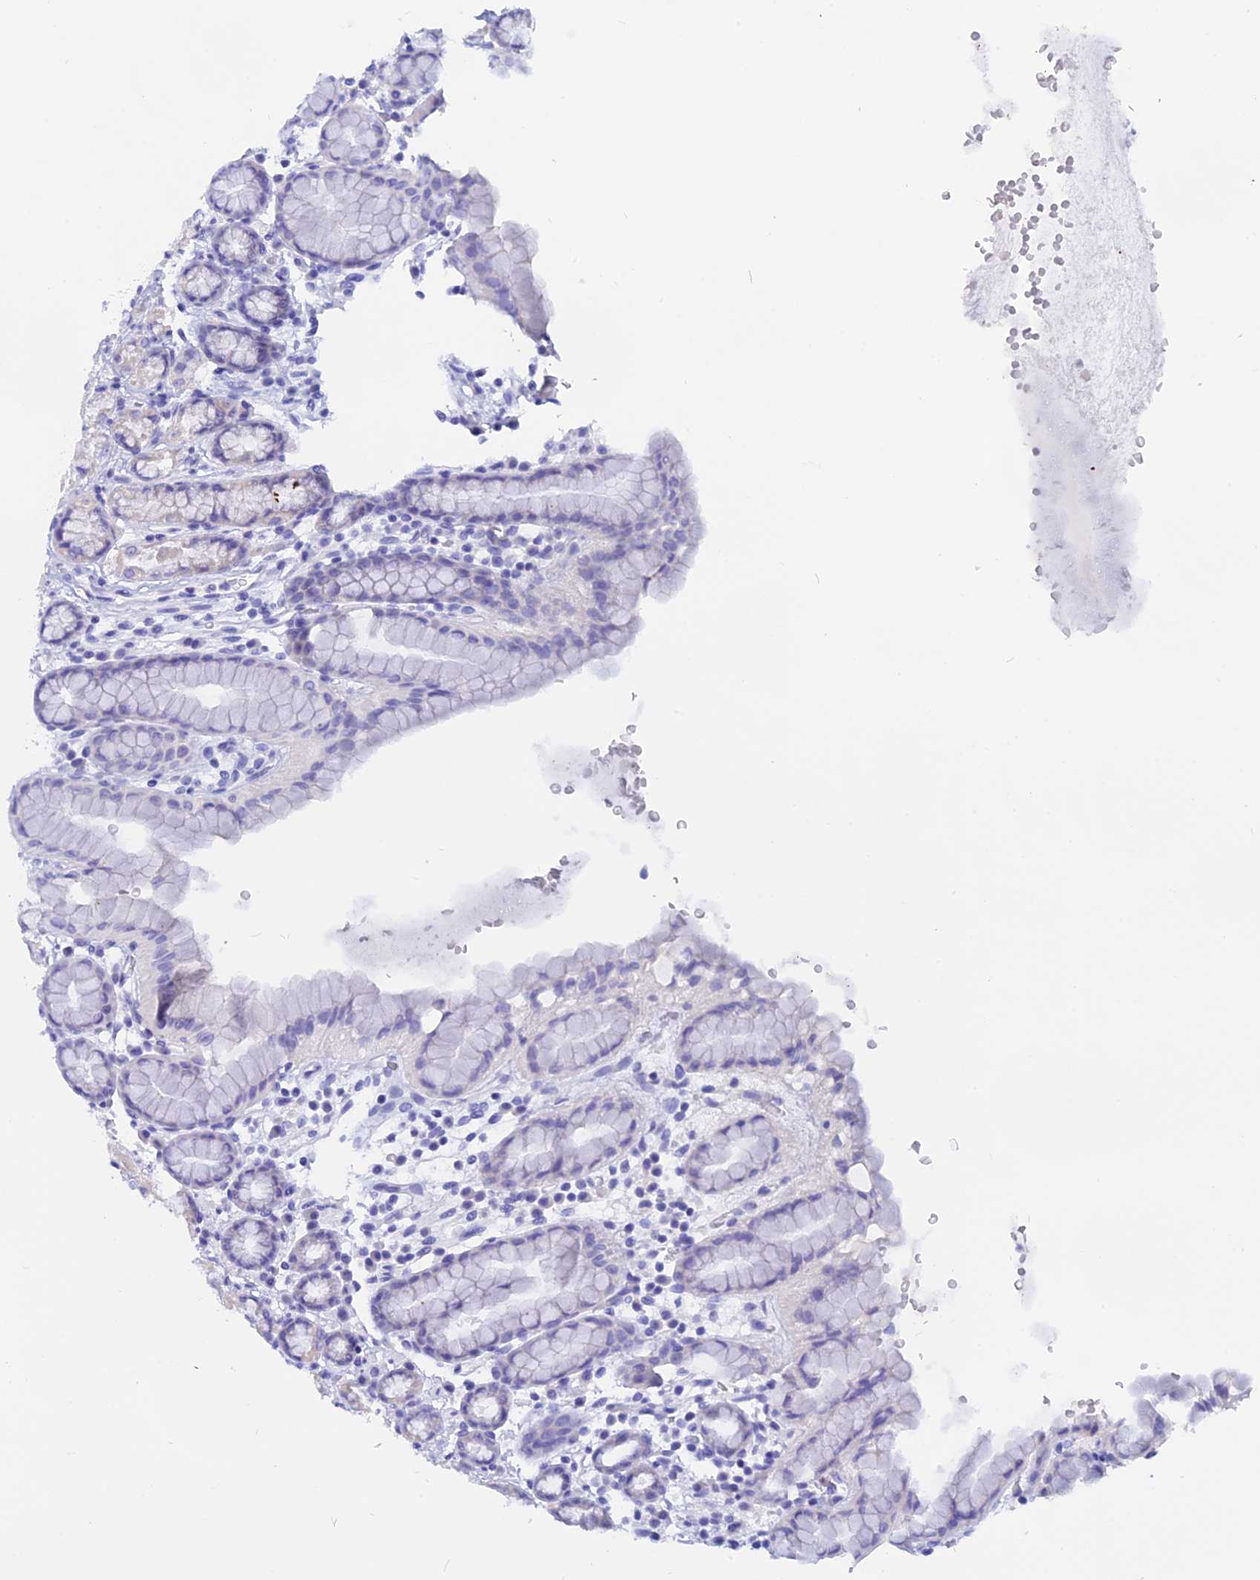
{"staining": {"intensity": "weak", "quantity": "<25%", "location": "cytoplasmic/membranous"}, "tissue": "stomach", "cell_type": "Glandular cells", "image_type": "normal", "snomed": [{"axis": "morphology", "description": "Normal tissue, NOS"}, {"axis": "topography", "description": "Stomach, upper"}, {"axis": "topography", "description": "Stomach, lower"}, {"axis": "topography", "description": "Small intestine"}], "caption": "Glandular cells are negative for protein expression in normal human stomach. Brightfield microscopy of IHC stained with DAB (brown) and hematoxylin (blue), captured at high magnification.", "gene": "ISCA1", "patient": {"sex": "male", "age": 68}}